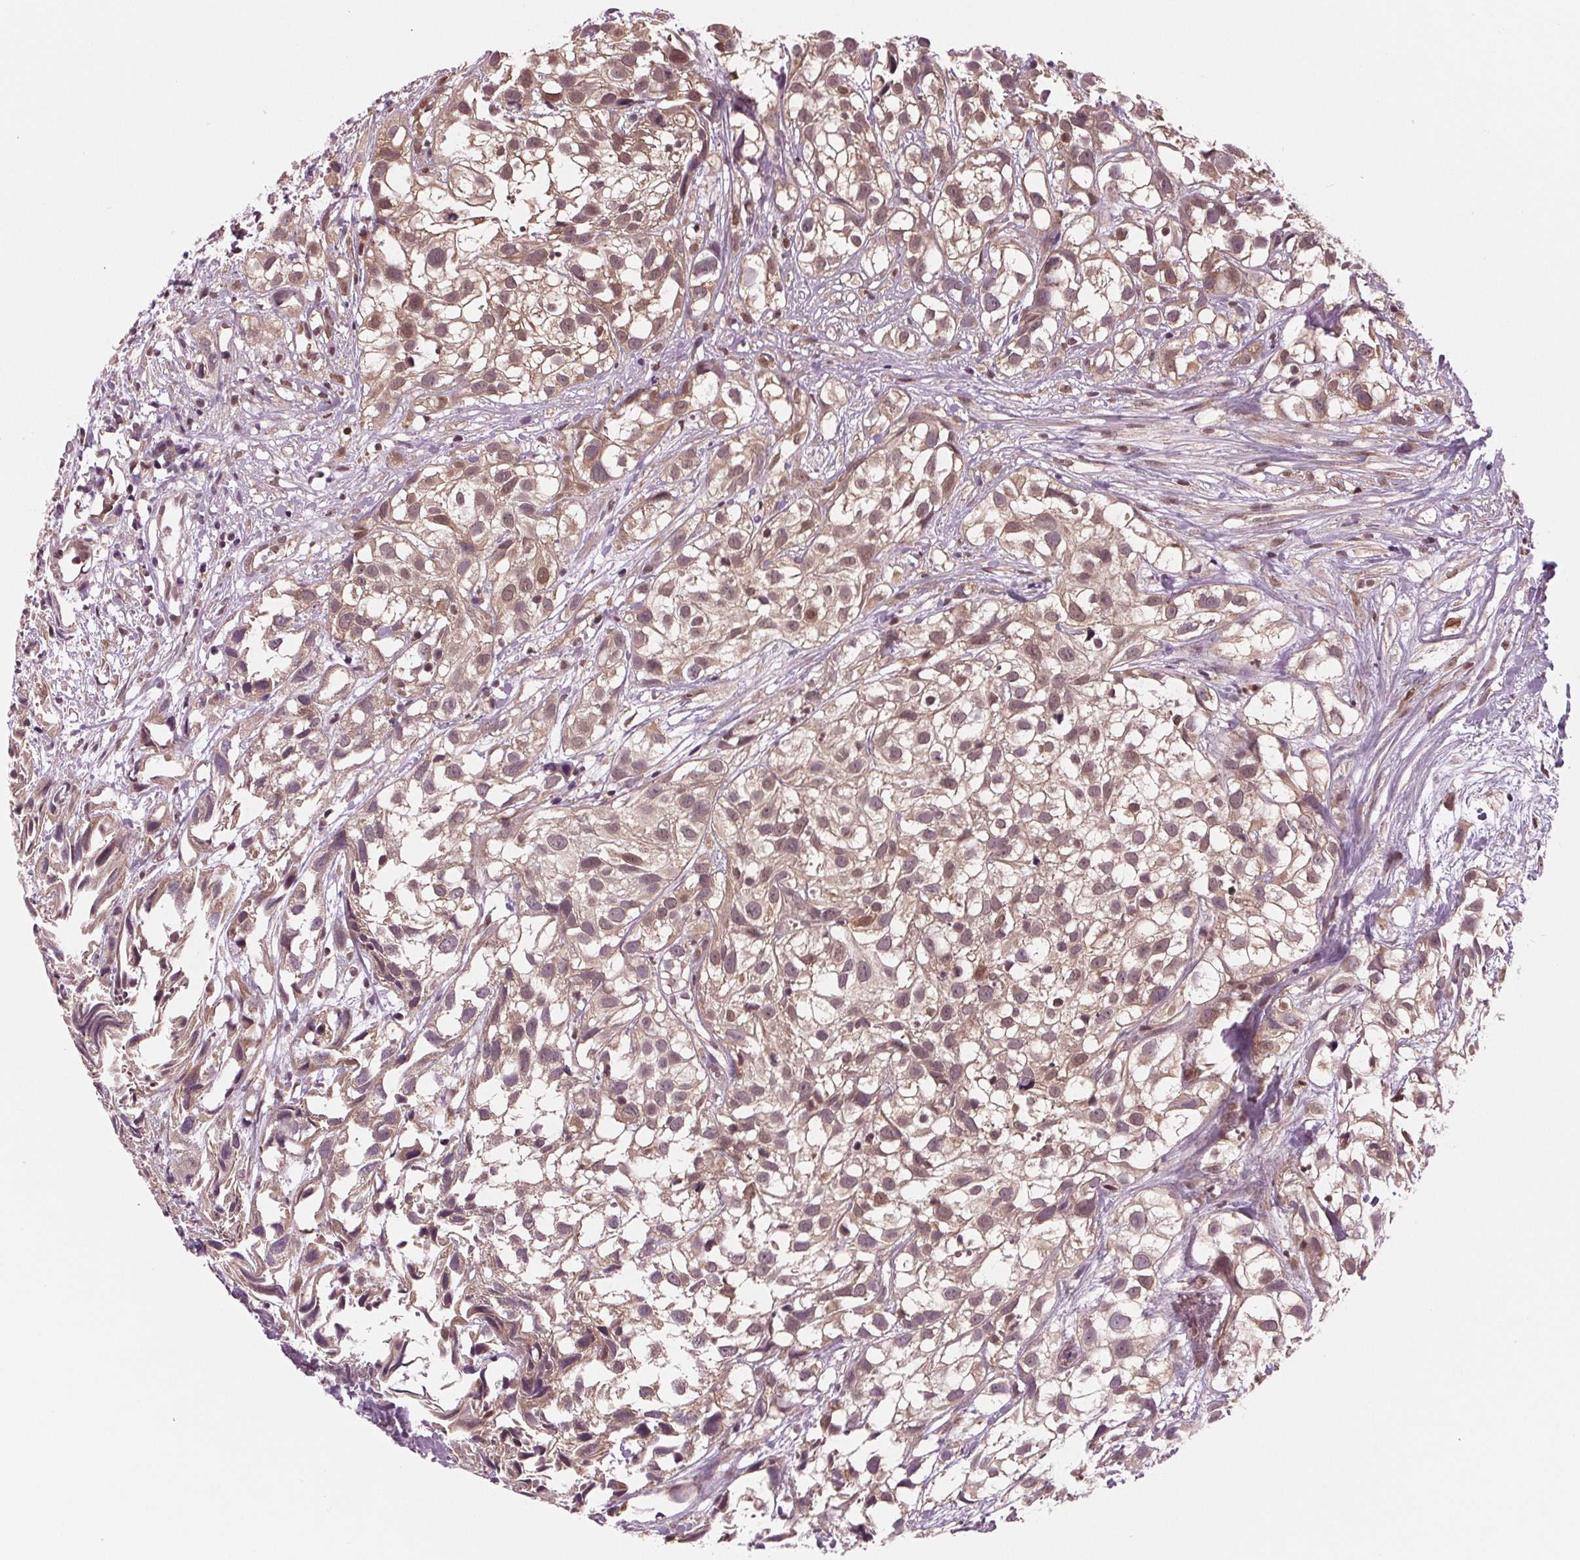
{"staining": {"intensity": "weak", "quantity": "25%-75%", "location": "cytoplasmic/membranous,nuclear"}, "tissue": "urothelial cancer", "cell_type": "Tumor cells", "image_type": "cancer", "snomed": [{"axis": "morphology", "description": "Urothelial carcinoma, High grade"}, {"axis": "topography", "description": "Urinary bladder"}], "caption": "Human urothelial cancer stained with a protein marker demonstrates weak staining in tumor cells.", "gene": "STAT3", "patient": {"sex": "male", "age": 56}}